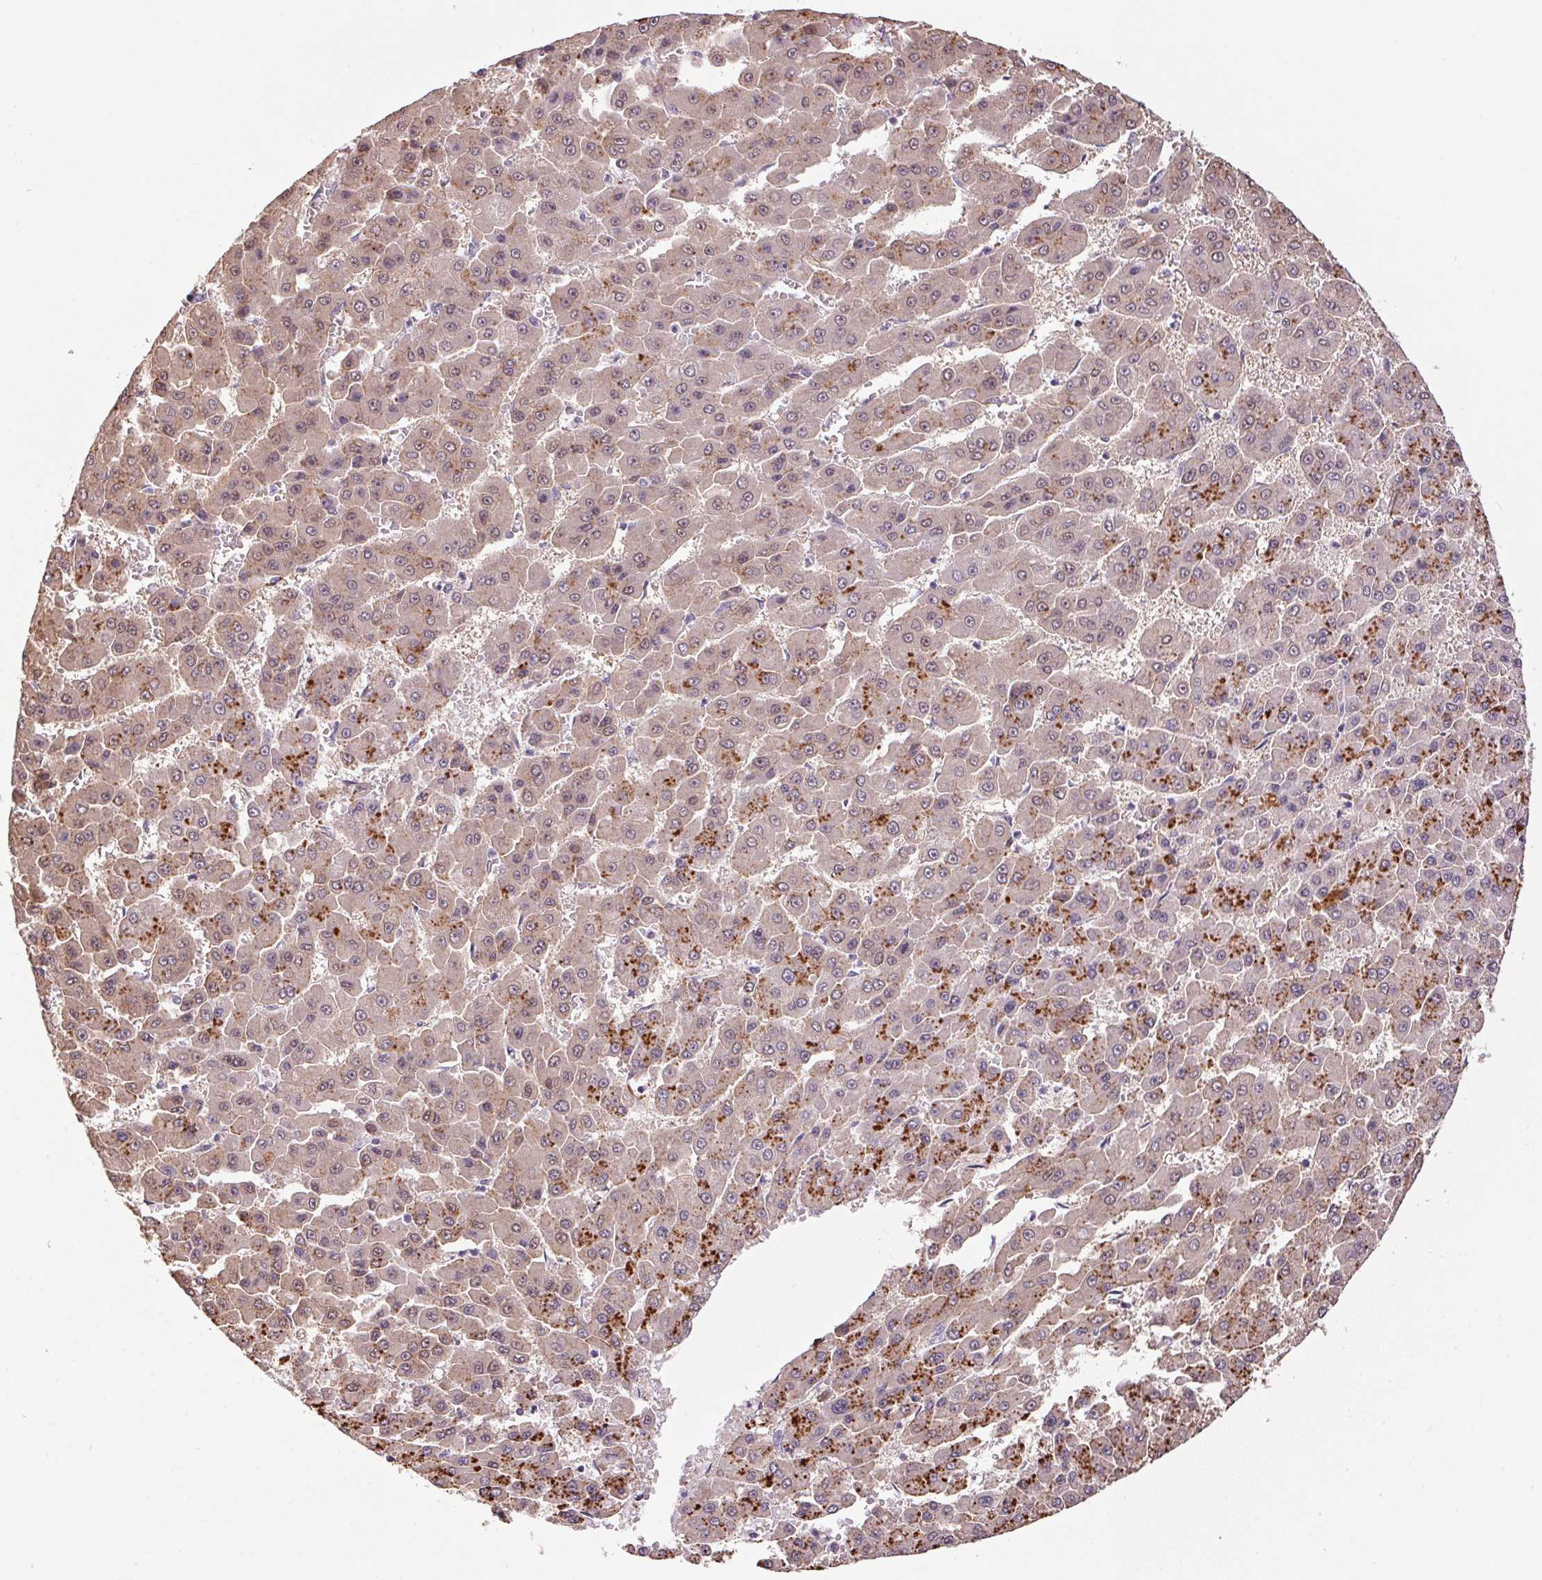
{"staining": {"intensity": "moderate", "quantity": "25%-75%", "location": "cytoplasmic/membranous"}, "tissue": "liver cancer", "cell_type": "Tumor cells", "image_type": "cancer", "snomed": [{"axis": "morphology", "description": "Carcinoma, Hepatocellular, NOS"}, {"axis": "topography", "description": "Liver"}], "caption": "Liver cancer (hepatocellular carcinoma) stained with a brown dye demonstrates moderate cytoplasmic/membranous positive staining in approximately 25%-75% of tumor cells.", "gene": "ADH5", "patient": {"sex": "male", "age": 78}}